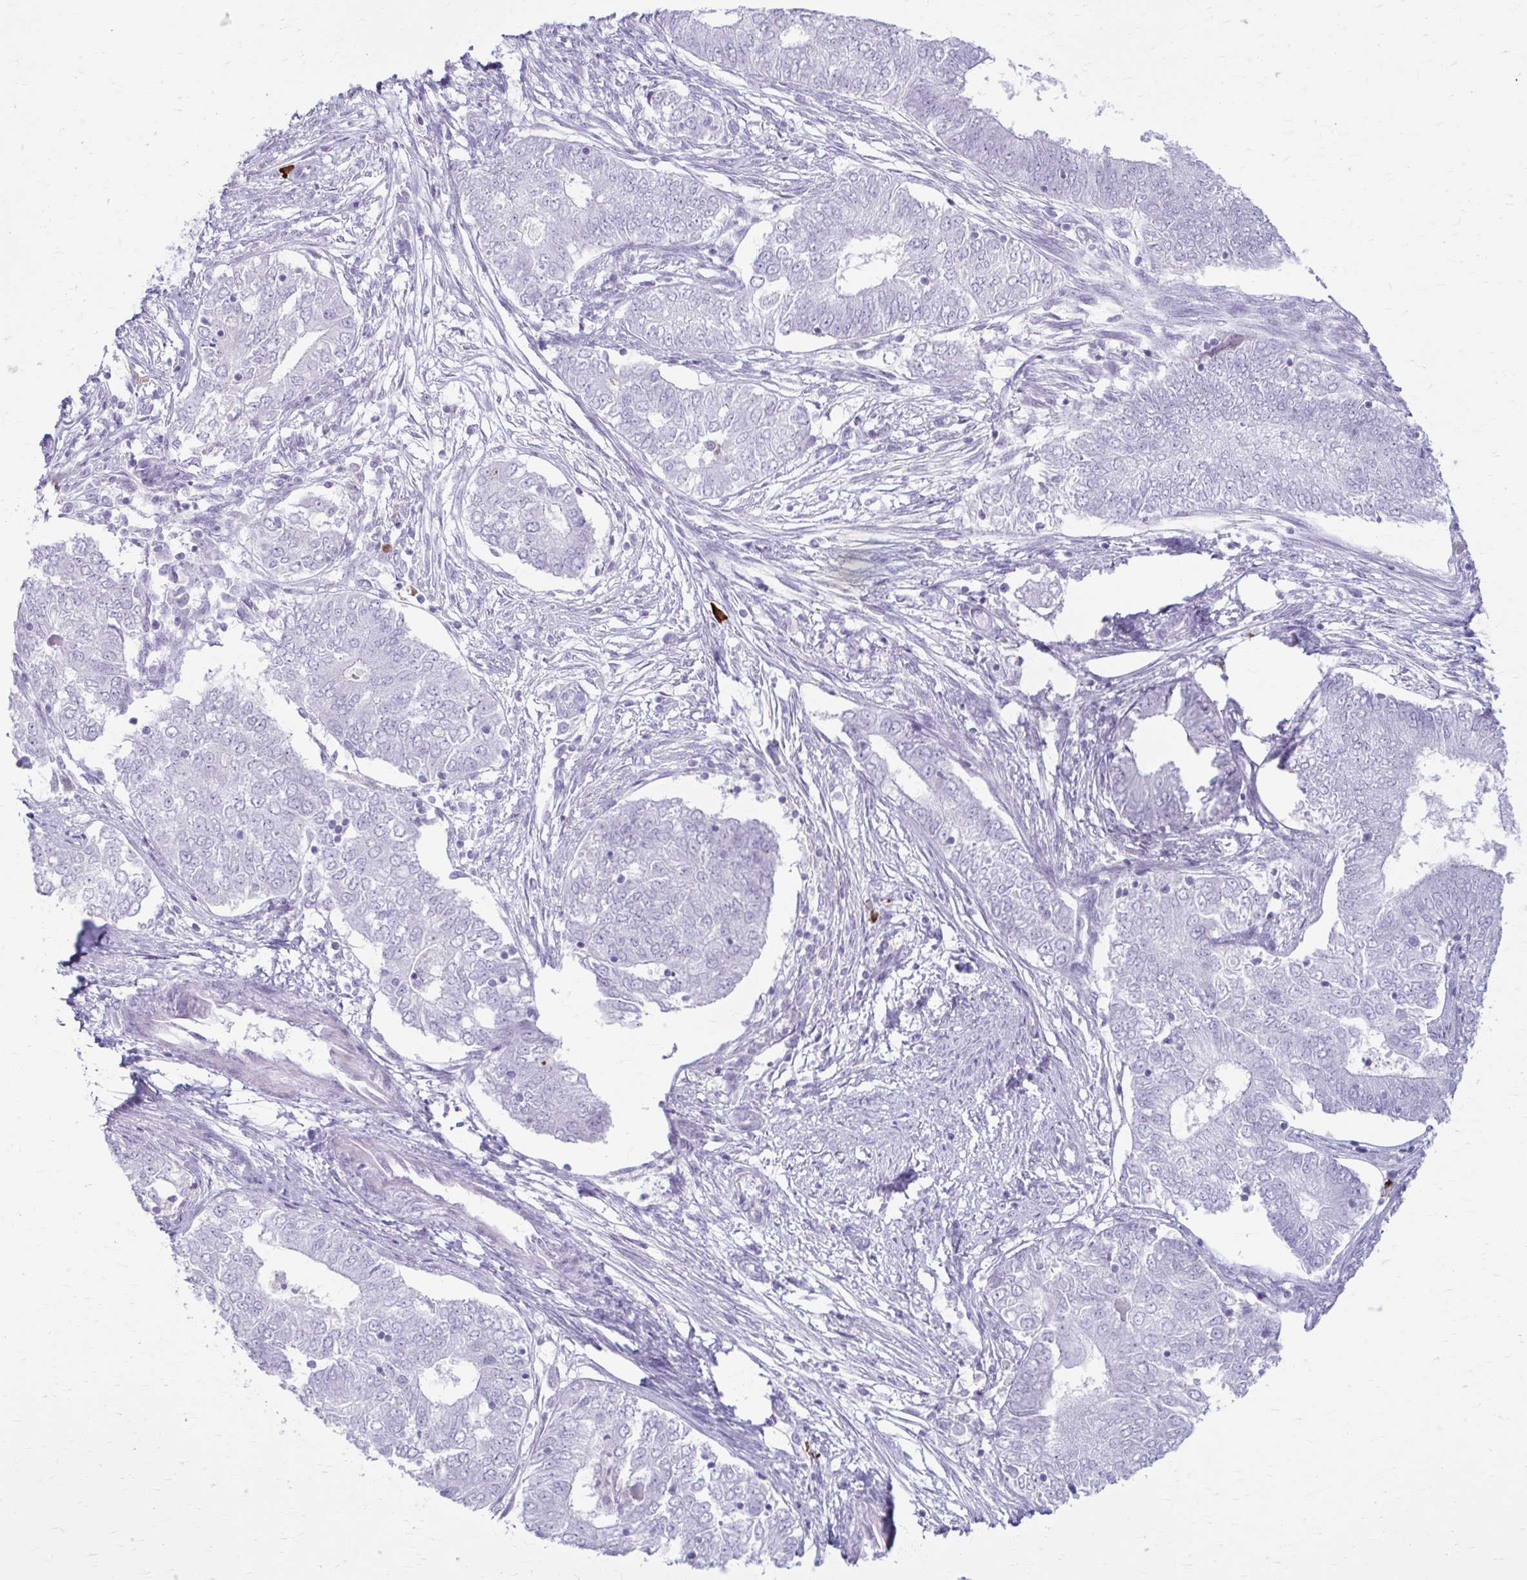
{"staining": {"intensity": "negative", "quantity": "none", "location": "none"}, "tissue": "endometrial cancer", "cell_type": "Tumor cells", "image_type": "cancer", "snomed": [{"axis": "morphology", "description": "Adenocarcinoma, NOS"}, {"axis": "topography", "description": "Endometrium"}], "caption": "The immunohistochemistry (IHC) image has no significant positivity in tumor cells of endometrial adenocarcinoma tissue.", "gene": "LDLRAP1", "patient": {"sex": "female", "age": 62}}